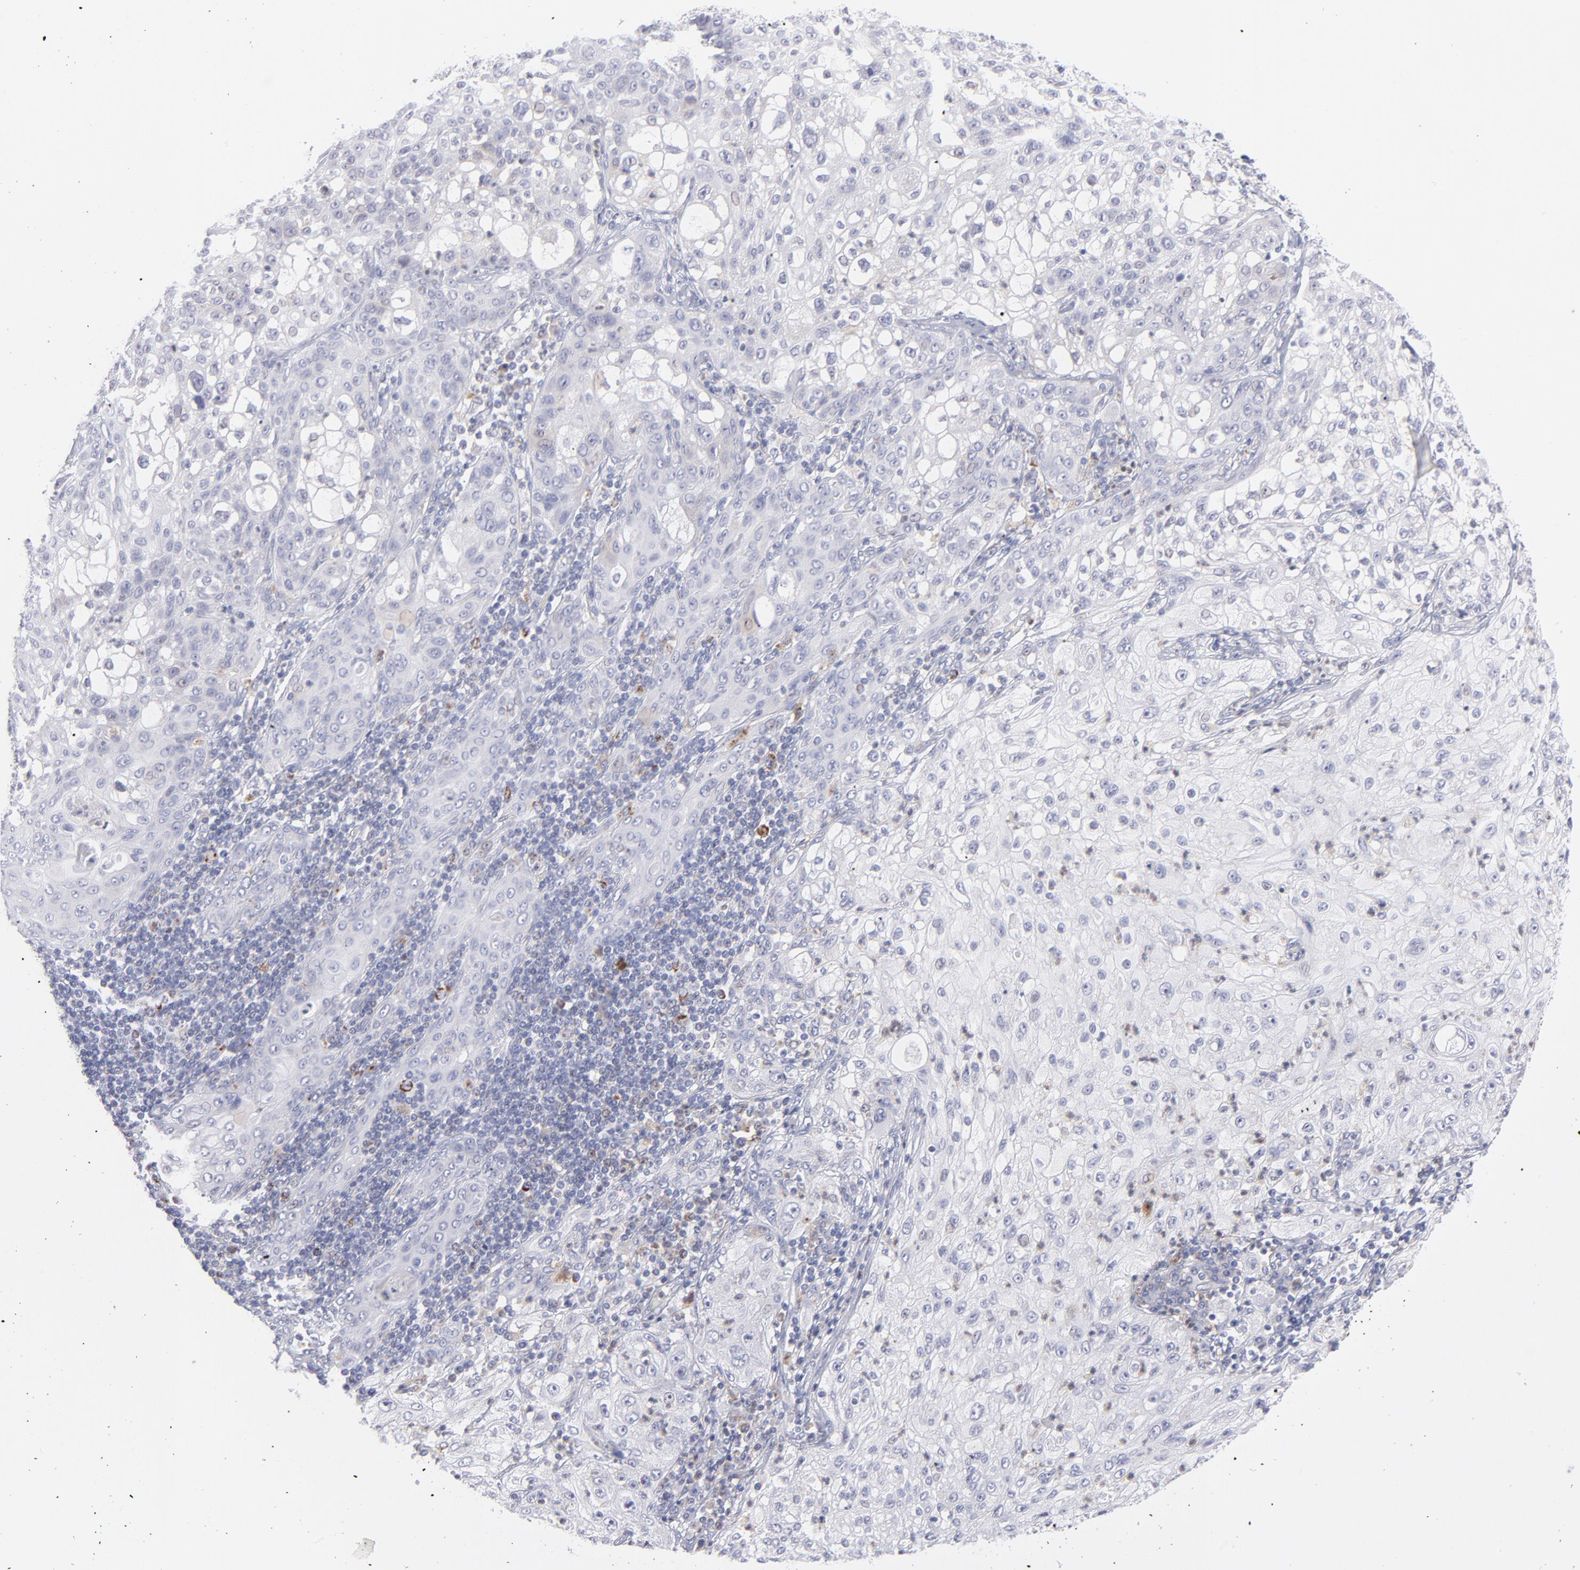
{"staining": {"intensity": "negative", "quantity": "none", "location": "none"}, "tissue": "lung cancer", "cell_type": "Tumor cells", "image_type": "cancer", "snomed": [{"axis": "morphology", "description": "Inflammation, NOS"}, {"axis": "morphology", "description": "Squamous cell carcinoma, NOS"}, {"axis": "topography", "description": "Lymph node"}, {"axis": "topography", "description": "Soft tissue"}, {"axis": "topography", "description": "Lung"}], "caption": "An immunohistochemistry micrograph of lung cancer (squamous cell carcinoma) is shown. There is no staining in tumor cells of lung cancer (squamous cell carcinoma).", "gene": "MTHFD2", "patient": {"sex": "male", "age": 66}}